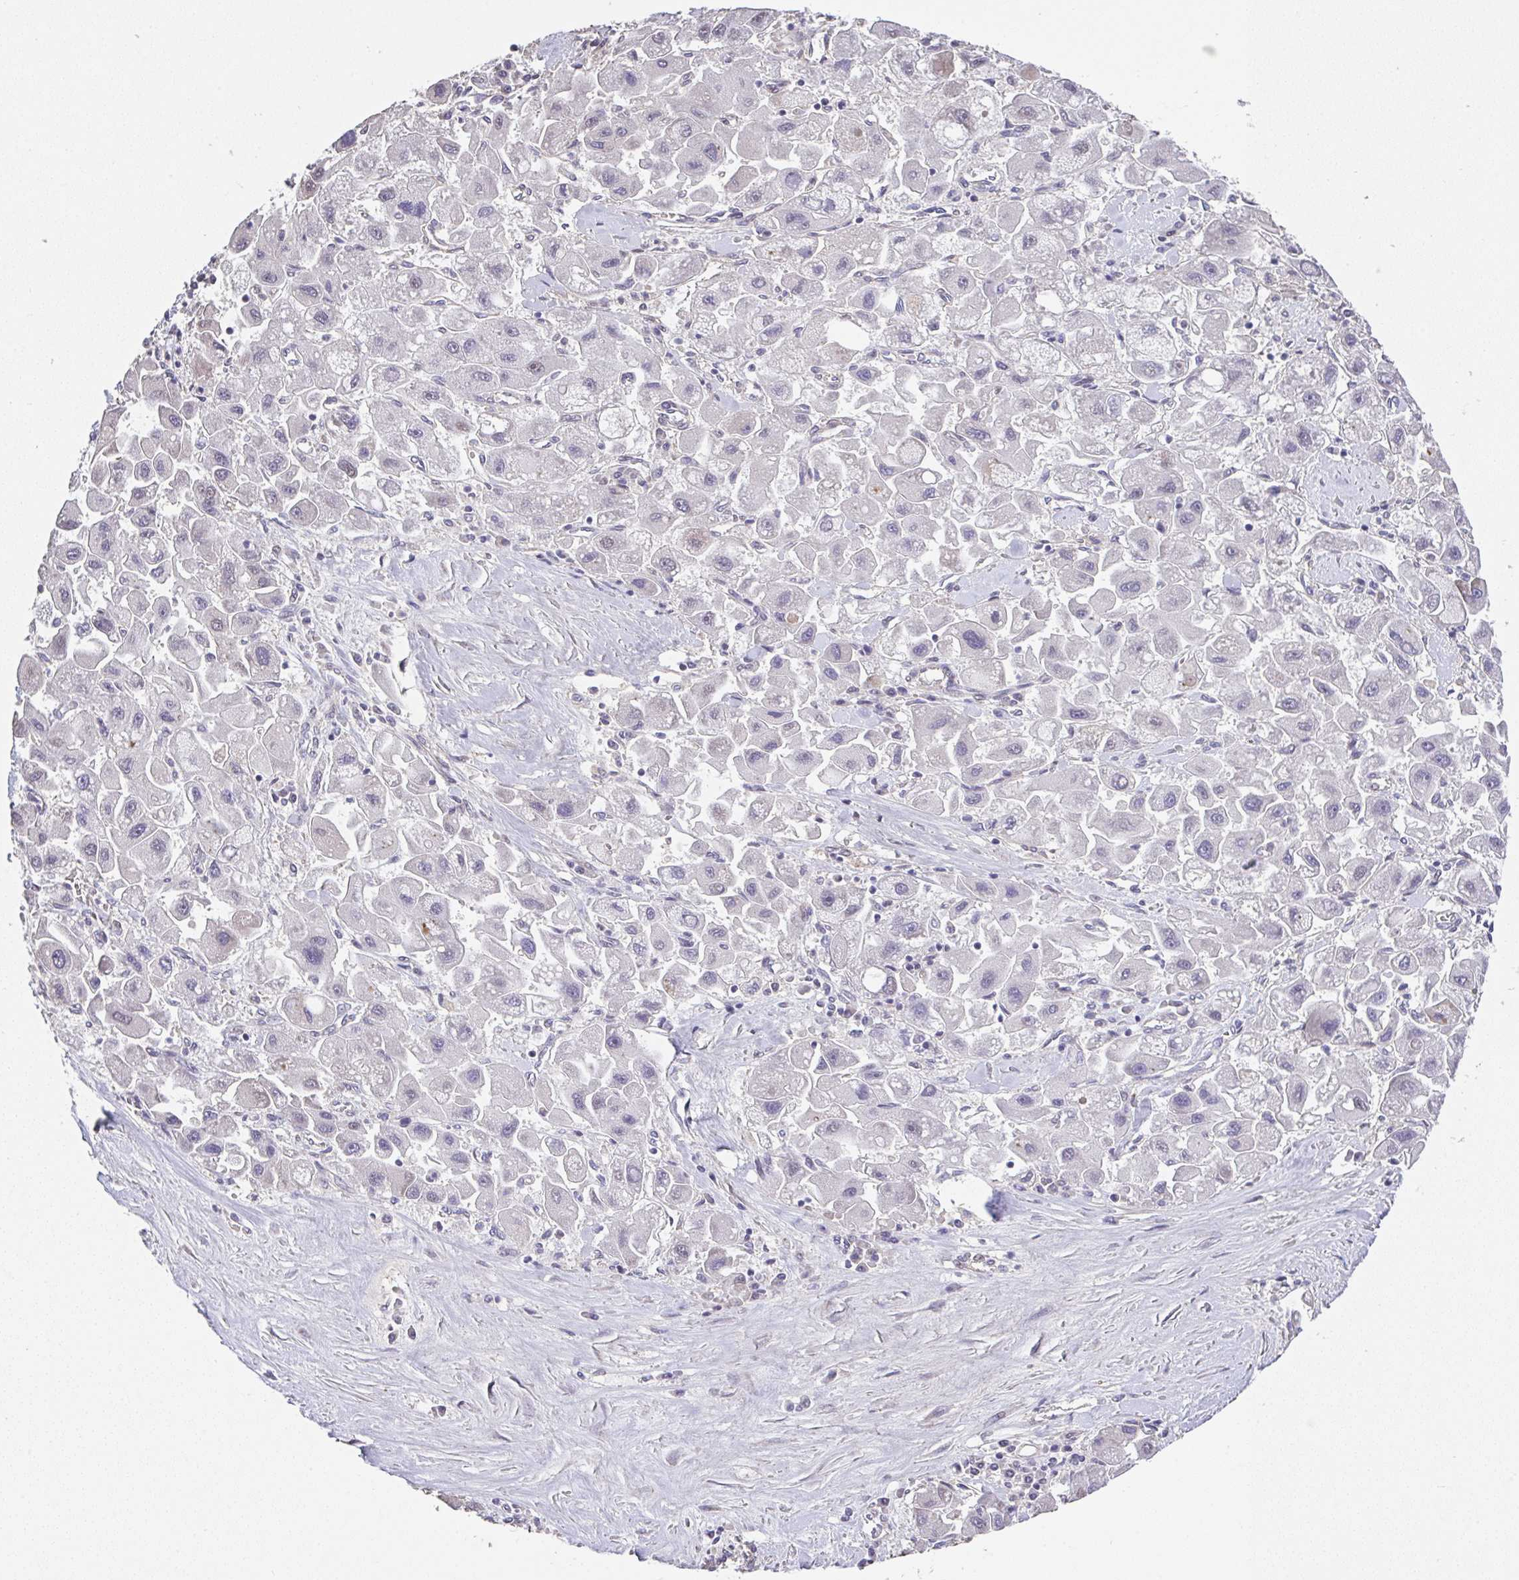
{"staining": {"intensity": "negative", "quantity": "none", "location": "none"}, "tissue": "liver cancer", "cell_type": "Tumor cells", "image_type": "cancer", "snomed": [{"axis": "morphology", "description": "Carcinoma, Hepatocellular, NOS"}, {"axis": "topography", "description": "Liver"}], "caption": "Immunohistochemical staining of liver hepatocellular carcinoma reveals no significant expression in tumor cells.", "gene": "RUNDC3B", "patient": {"sex": "male", "age": 24}}